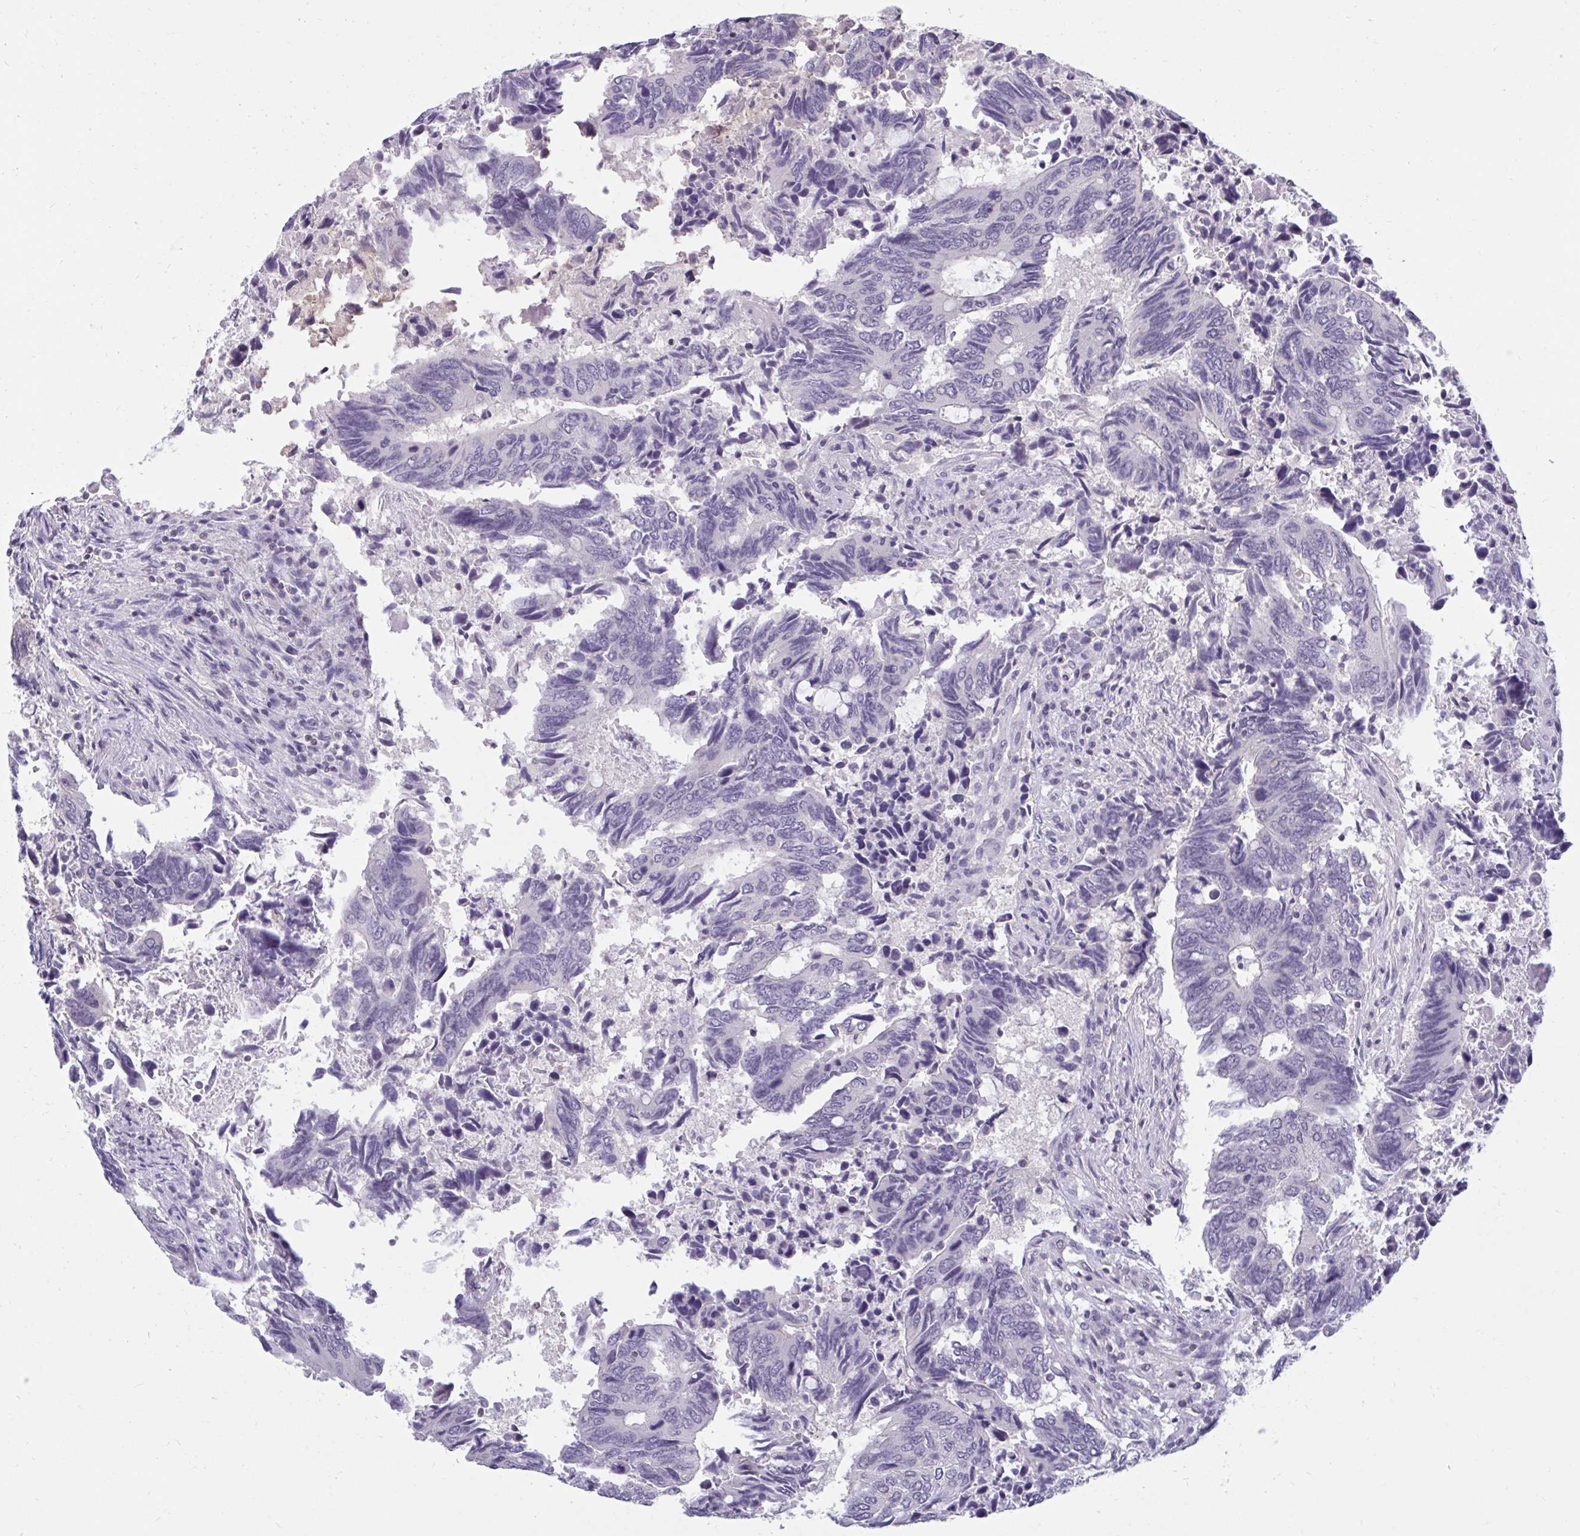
{"staining": {"intensity": "negative", "quantity": "none", "location": "none"}, "tissue": "colorectal cancer", "cell_type": "Tumor cells", "image_type": "cancer", "snomed": [{"axis": "morphology", "description": "Adenocarcinoma, NOS"}, {"axis": "topography", "description": "Colon"}], "caption": "This is an immunohistochemistry histopathology image of human colorectal cancer (adenocarcinoma). There is no positivity in tumor cells.", "gene": "ARPP19", "patient": {"sex": "male", "age": 87}}